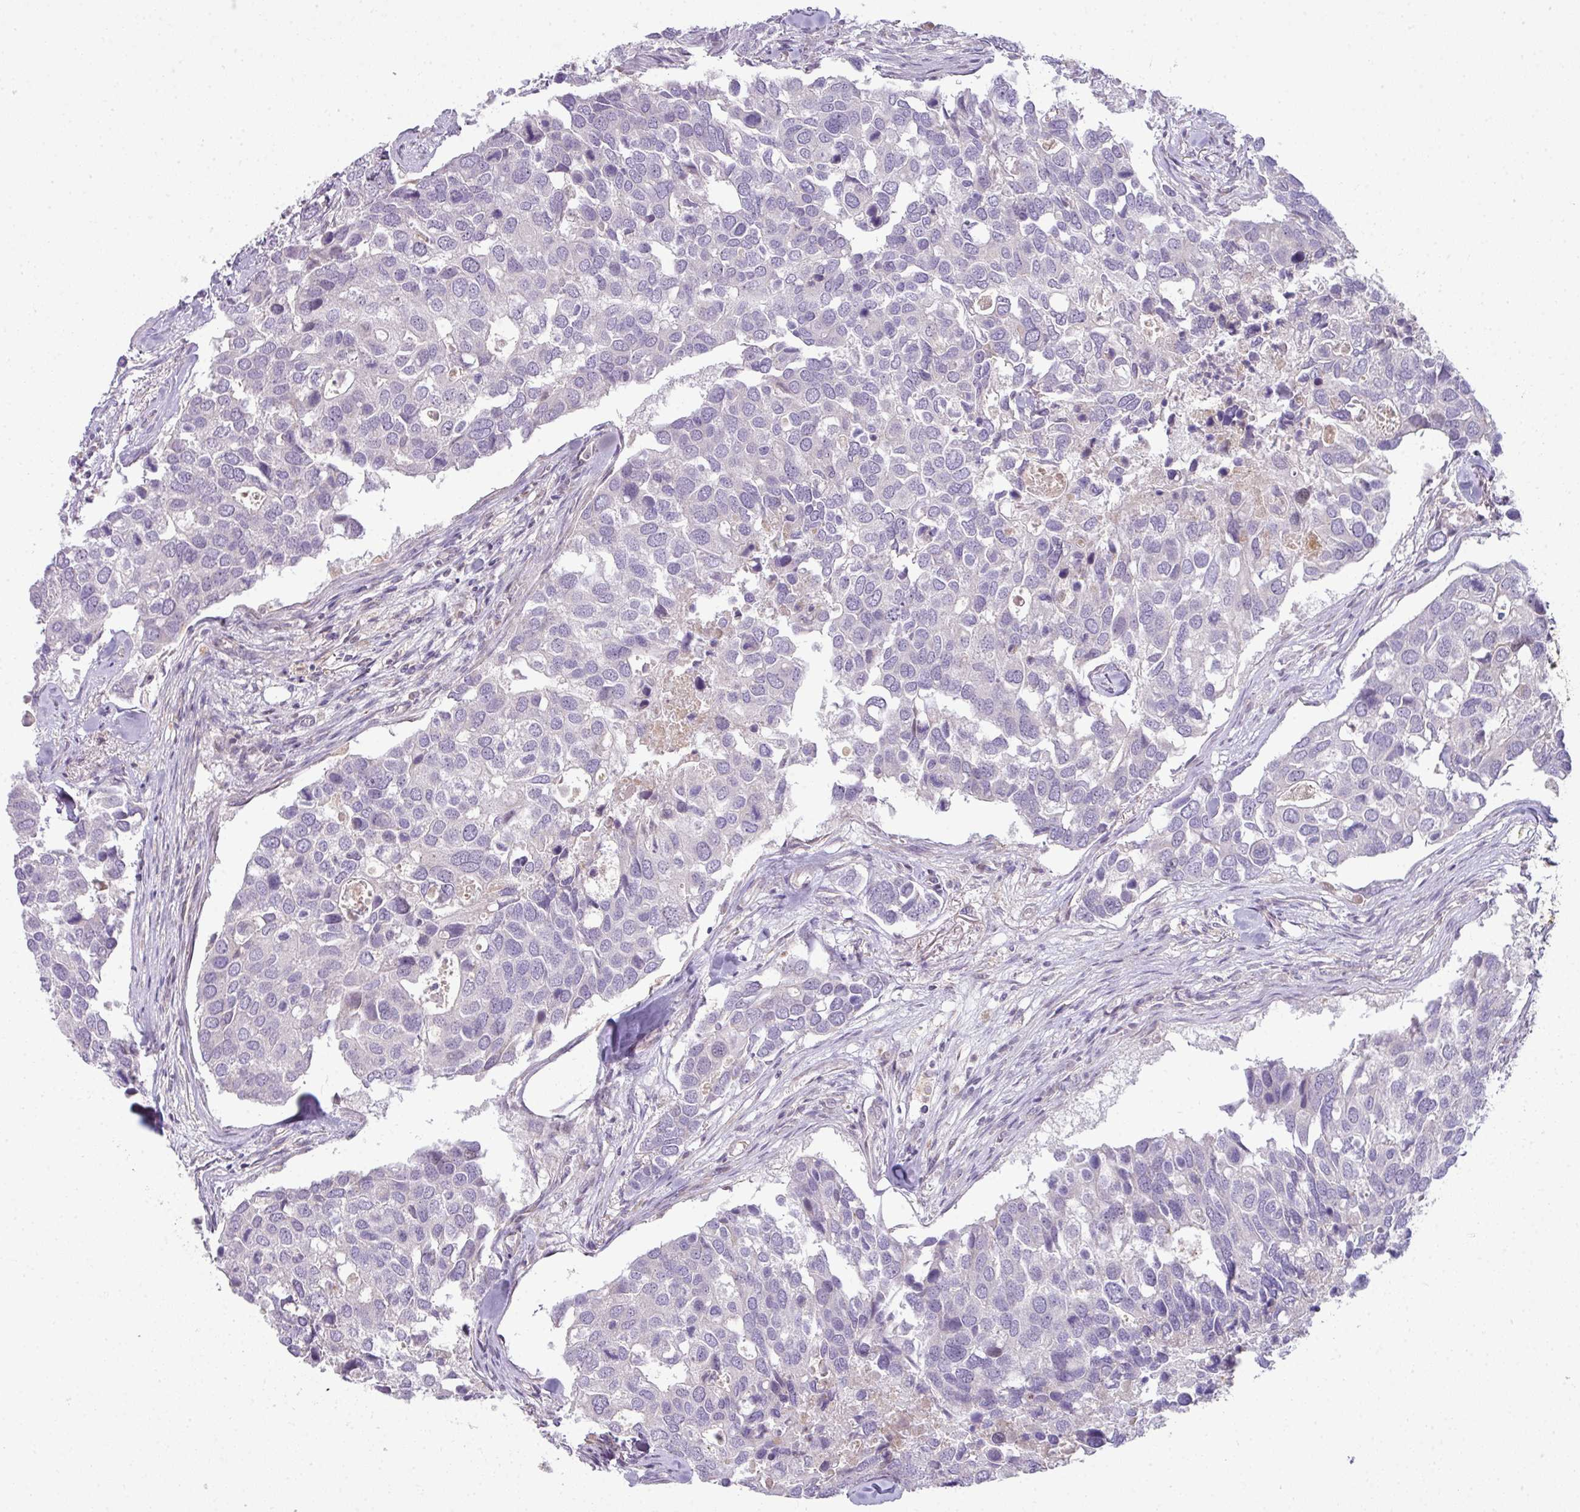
{"staining": {"intensity": "negative", "quantity": "none", "location": "none"}, "tissue": "breast cancer", "cell_type": "Tumor cells", "image_type": "cancer", "snomed": [{"axis": "morphology", "description": "Duct carcinoma"}, {"axis": "topography", "description": "Breast"}], "caption": "Breast cancer stained for a protein using immunohistochemistry (IHC) exhibits no positivity tumor cells.", "gene": "STAT5A", "patient": {"sex": "female", "age": 83}}